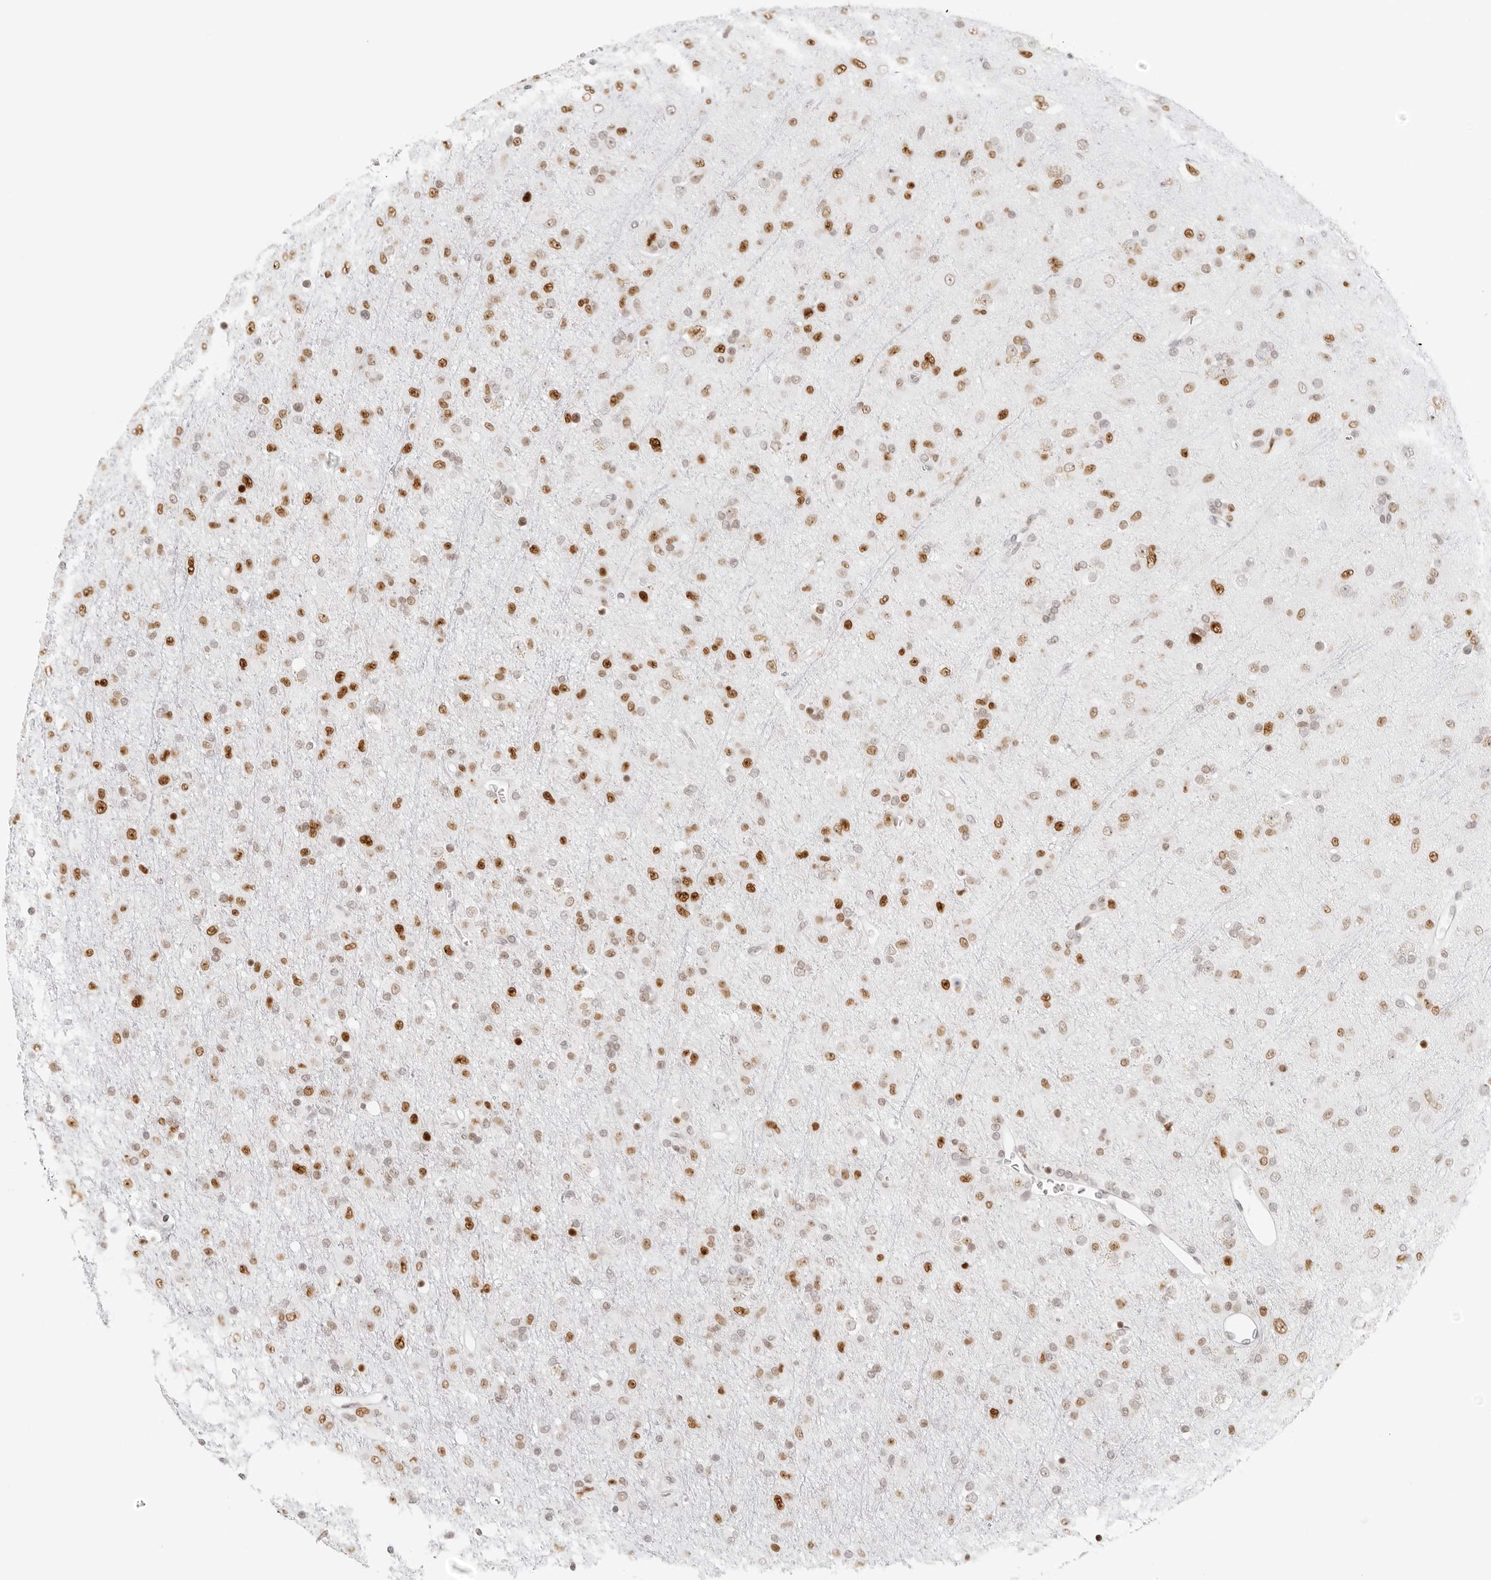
{"staining": {"intensity": "moderate", "quantity": "25%-75%", "location": "nuclear"}, "tissue": "glioma", "cell_type": "Tumor cells", "image_type": "cancer", "snomed": [{"axis": "morphology", "description": "Glioma, malignant, Low grade"}, {"axis": "topography", "description": "Brain"}], "caption": "Human low-grade glioma (malignant) stained for a protein (brown) shows moderate nuclear positive positivity in about 25%-75% of tumor cells.", "gene": "RCC1", "patient": {"sex": "male", "age": 65}}